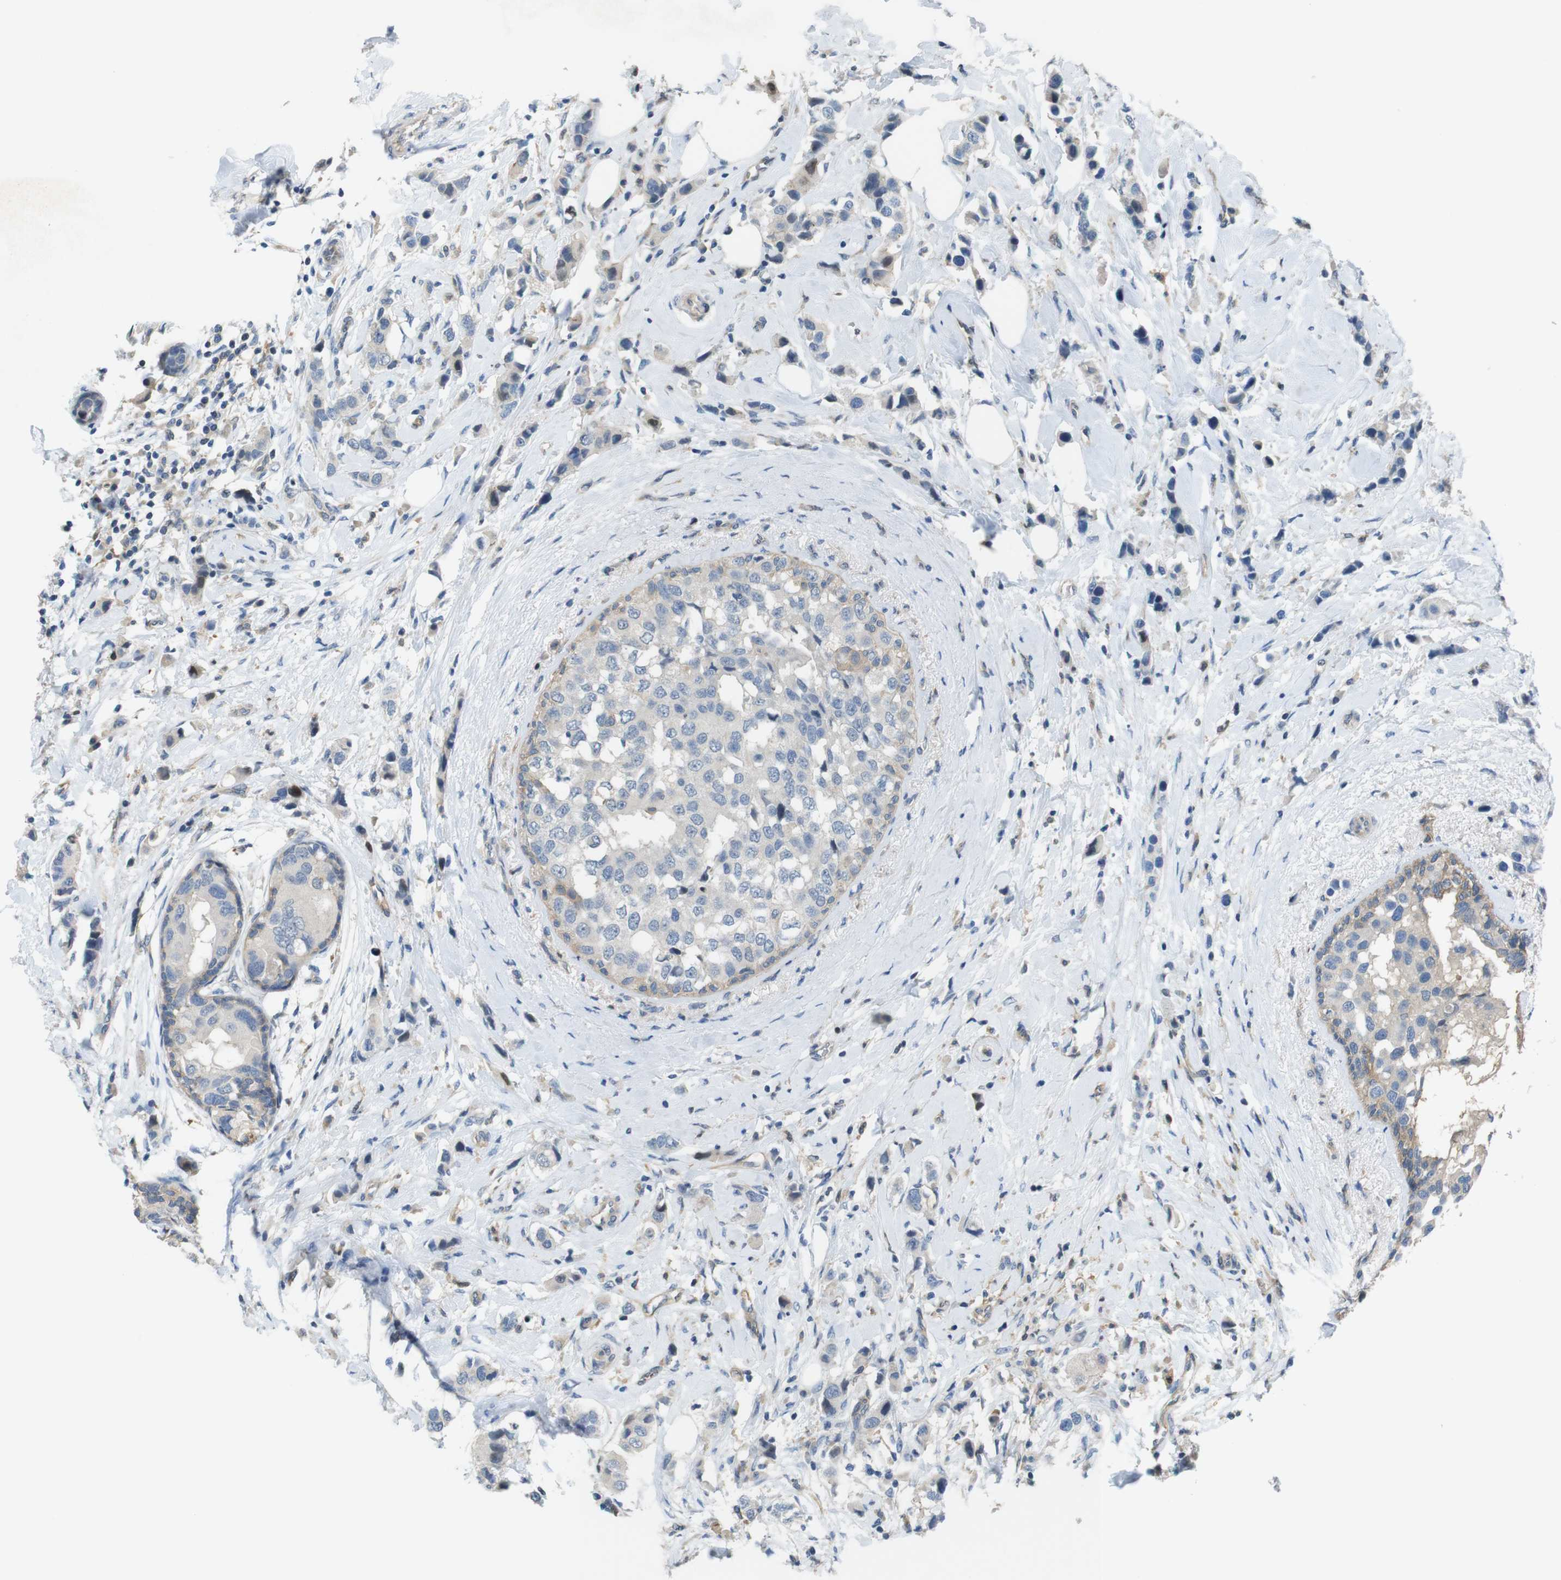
{"staining": {"intensity": "negative", "quantity": "none", "location": "none"}, "tissue": "breast cancer", "cell_type": "Tumor cells", "image_type": "cancer", "snomed": [{"axis": "morphology", "description": "Normal tissue, NOS"}, {"axis": "morphology", "description": "Duct carcinoma"}, {"axis": "topography", "description": "Breast"}], "caption": "A high-resolution micrograph shows immunohistochemistry (IHC) staining of breast cancer, which reveals no significant positivity in tumor cells. The staining was performed using DAB (3,3'-diaminobenzidine) to visualize the protein expression in brown, while the nuclei were stained in blue with hematoxylin (Magnification: 20x).", "gene": "PCDH10", "patient": {"sex": "female", "age": 50}}